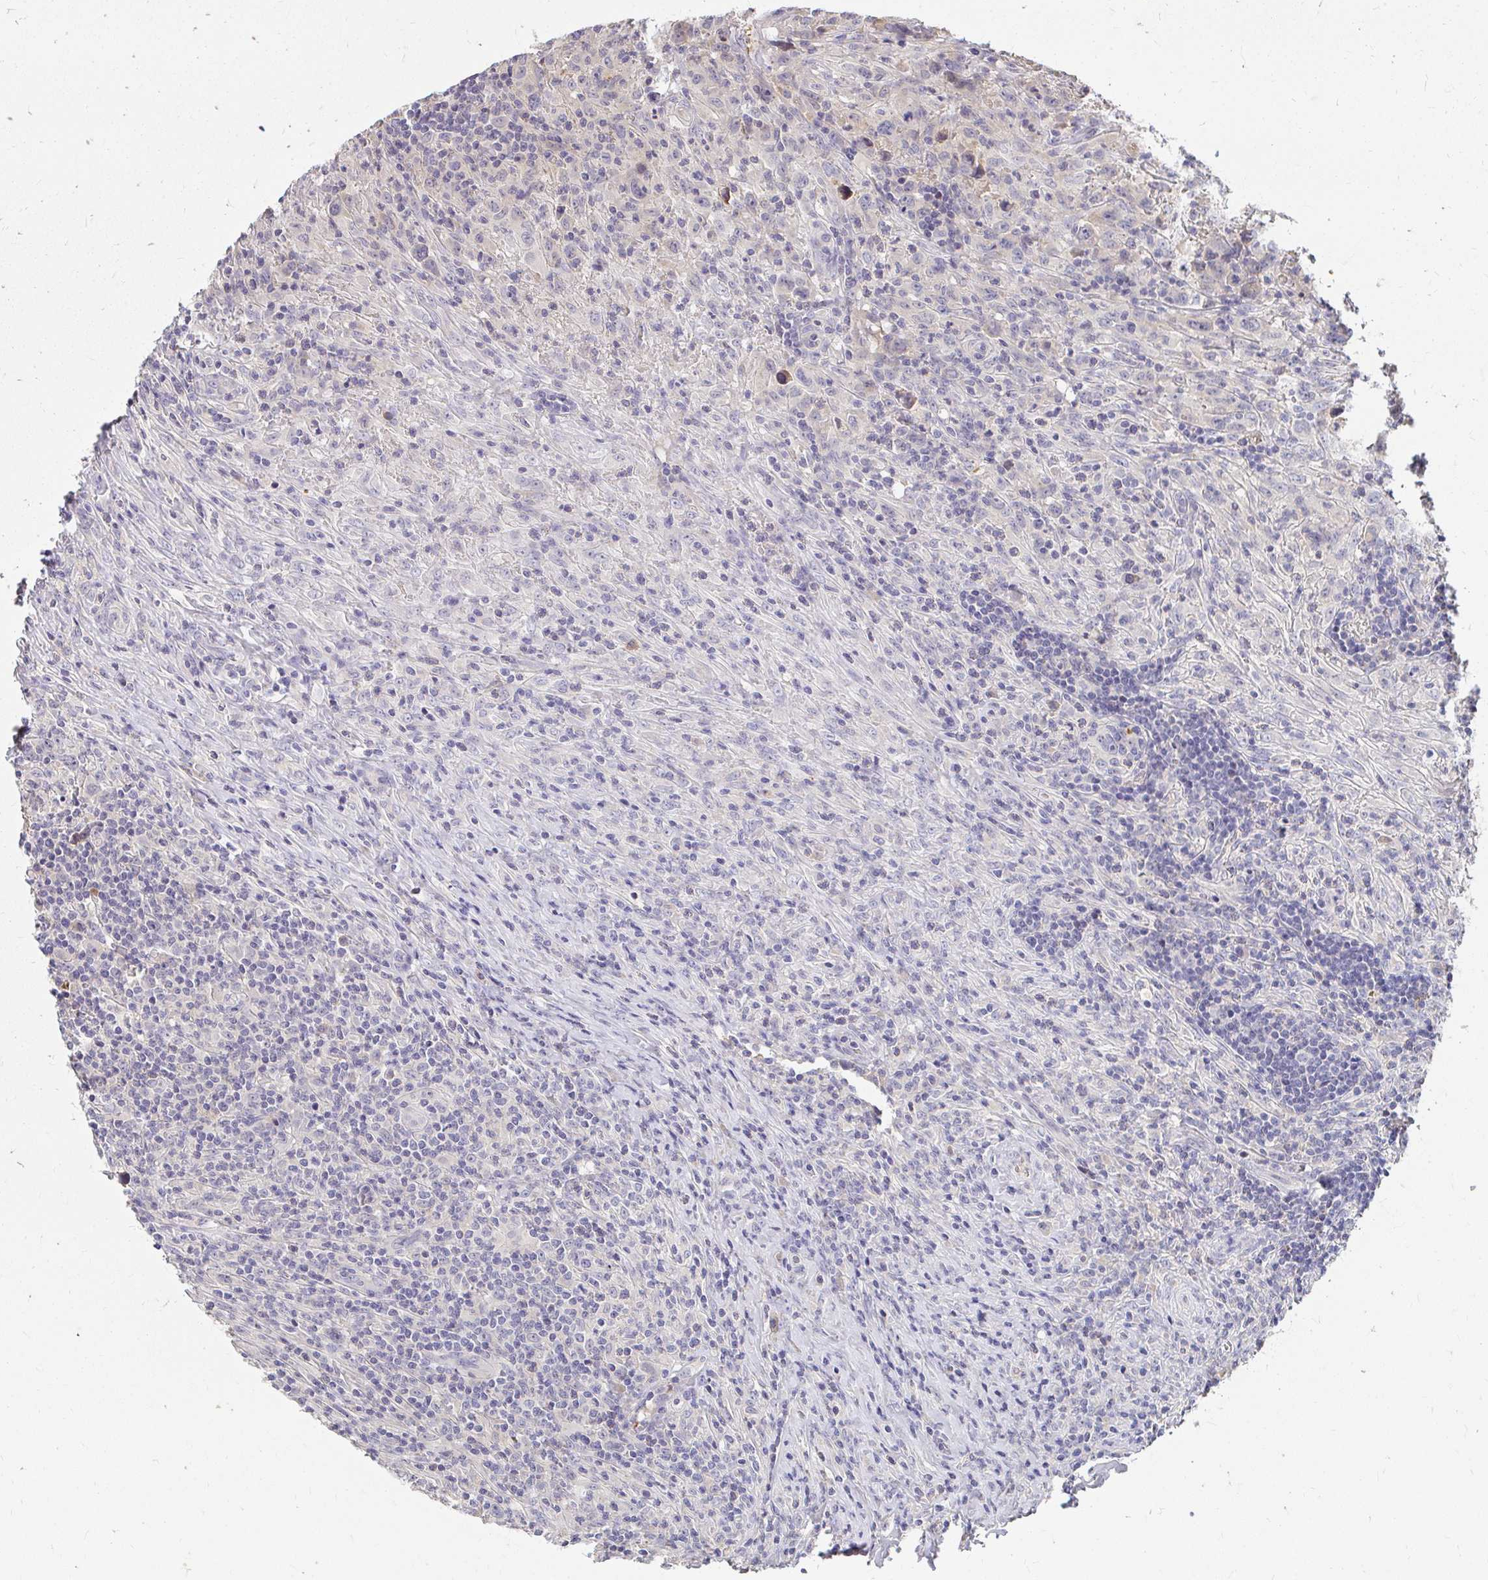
{"staining": {"intensity": "negative", "quantity": "none", "location": "none"}, "tissue": "lymphoma", "cell_type": "Tumor cells", "image_type": "cancer", "snomed": [{"axis": "morphology", "description": "Hodgkin's disease, NOS"}, {"axis": "topography", "description": "Lymph node"}], "caption": "Human lymphoma stained for a protein using immunohistochemistry exhibits no positivity in tumor cells.", "gene": "LOXL4", "patient": {"sex": "female", "age": 18}}